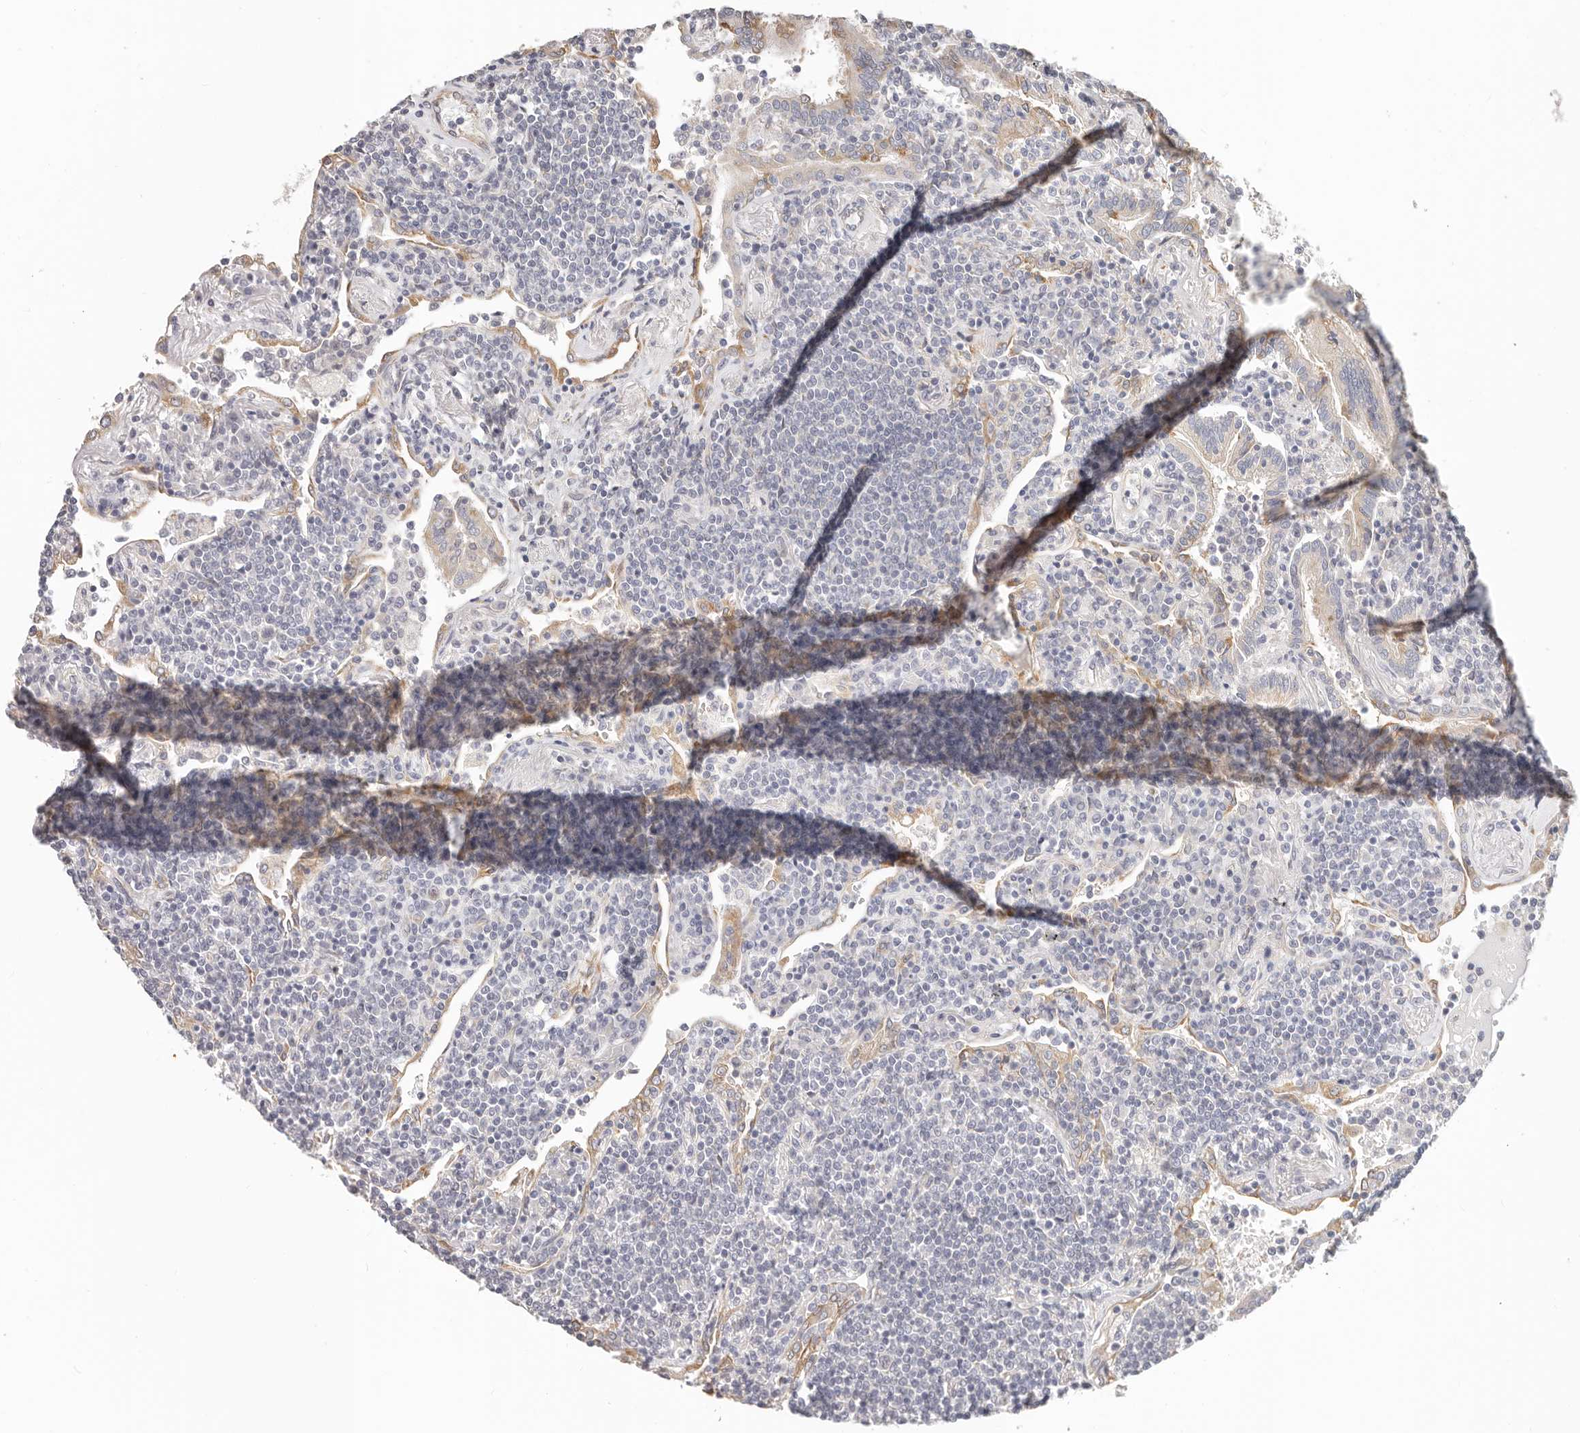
{"staining": {"intensity": "negative", "quantity": "none", "location": "none"}, "tissue": "lymphoma", "cell_type": "Tumor cells", "image_type": "cancer", "snomed": [{"axis": "morphology", "description": "Malignant lymphoma, non-Hodgkin's type, Low grade"}, {"axis": "topography", "description": "Lung"}], "caption": "High power microscopy micrograph of an immunohistochemistry (IHC) photomicrograph of lymphoma, revealing no significant staining in tumor cells.", "gene": "AFDN", "patient": {"sex": "female", "age": 71}}